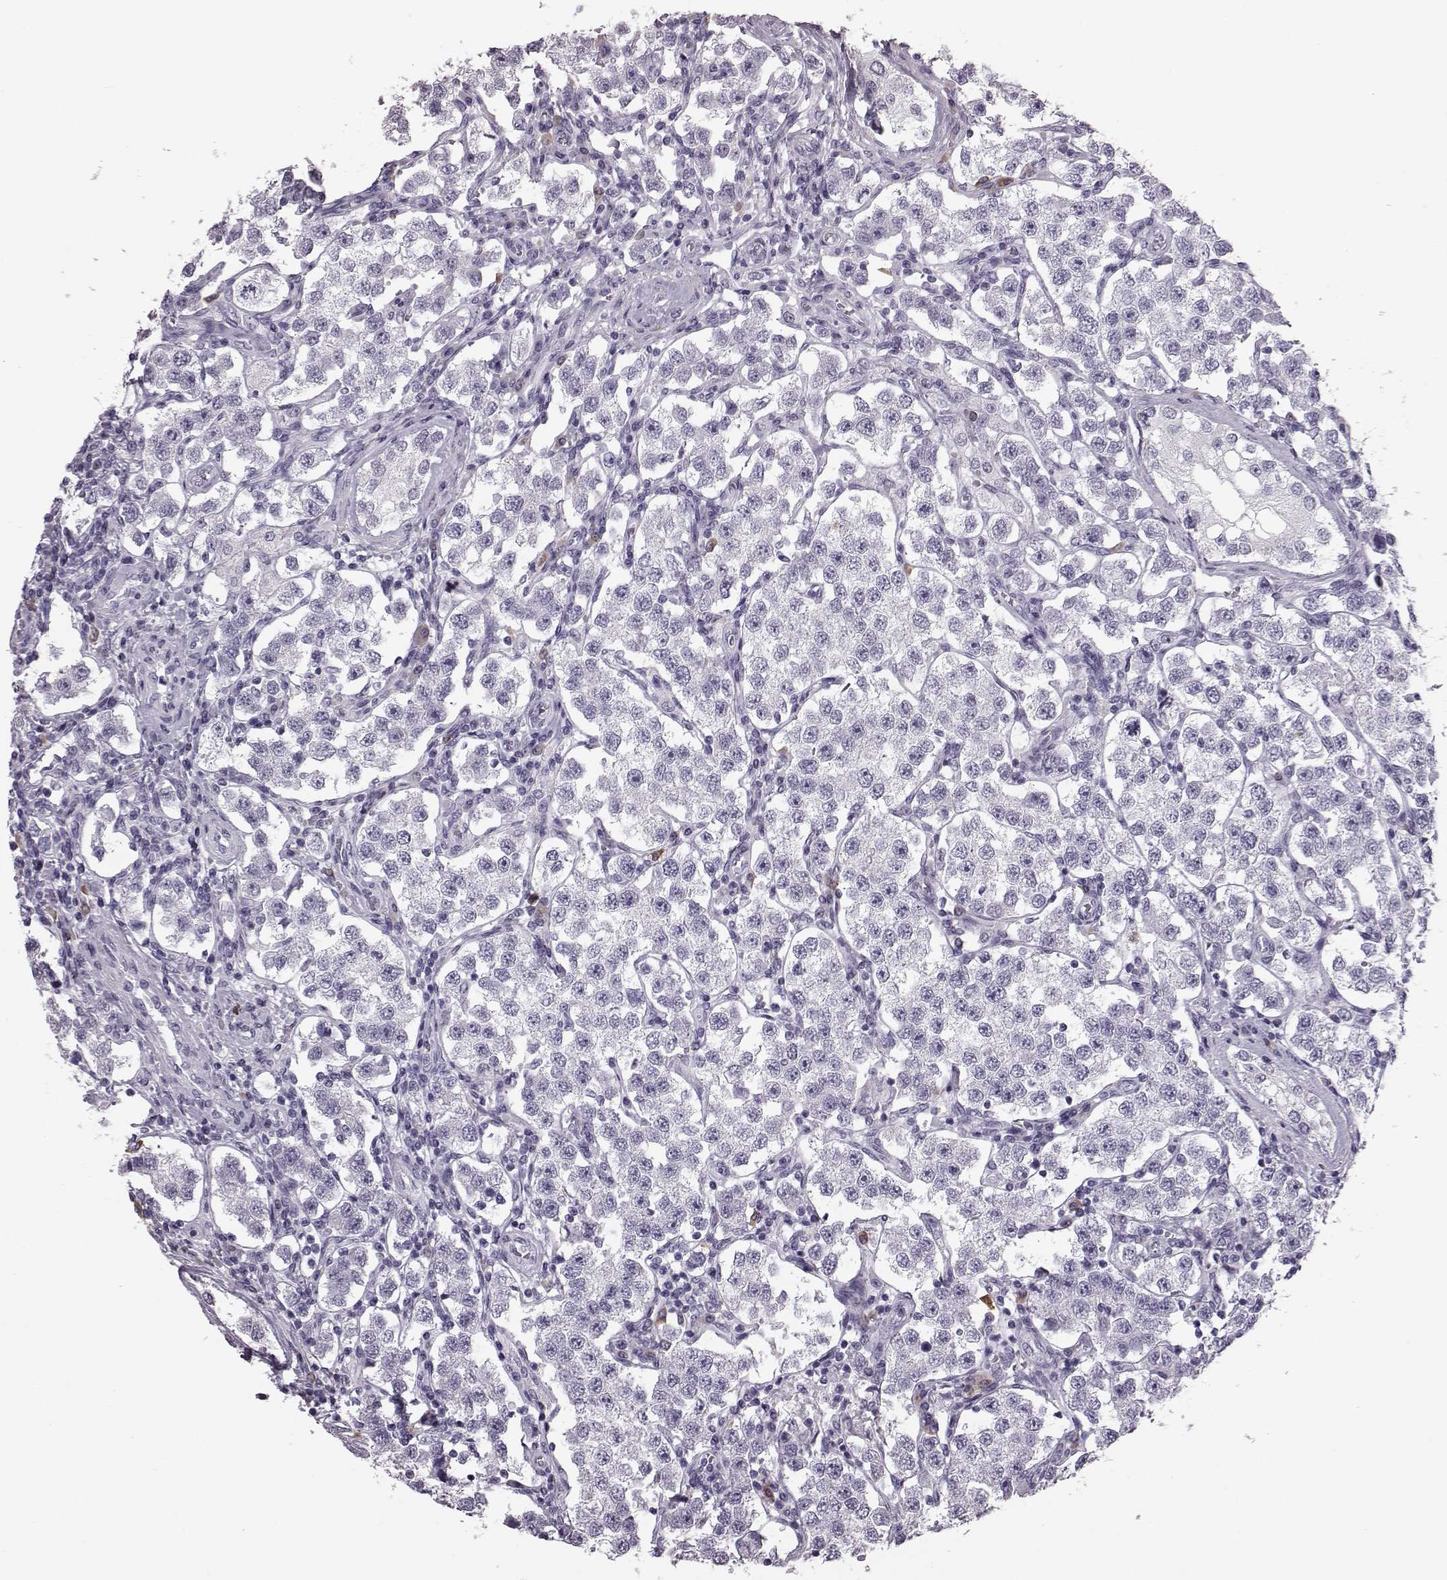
{"staining": {"intensity": "negative", "quantity": "none", "location": "none"}, "tissue": "testis cancer", "cell_type": "Tumor cells", "image_type": "cancer", "snomed": [{"axis": "morphology", "description": "Seminoma, NOS"}, {"axis": "topography", "description": "Testis"}], "caption": "The IHC image has no significant positivity in tumor cells of testis seminoma tissue.", "gene": "JSRP1", "patient": {"sex": "male", "age": 37}}